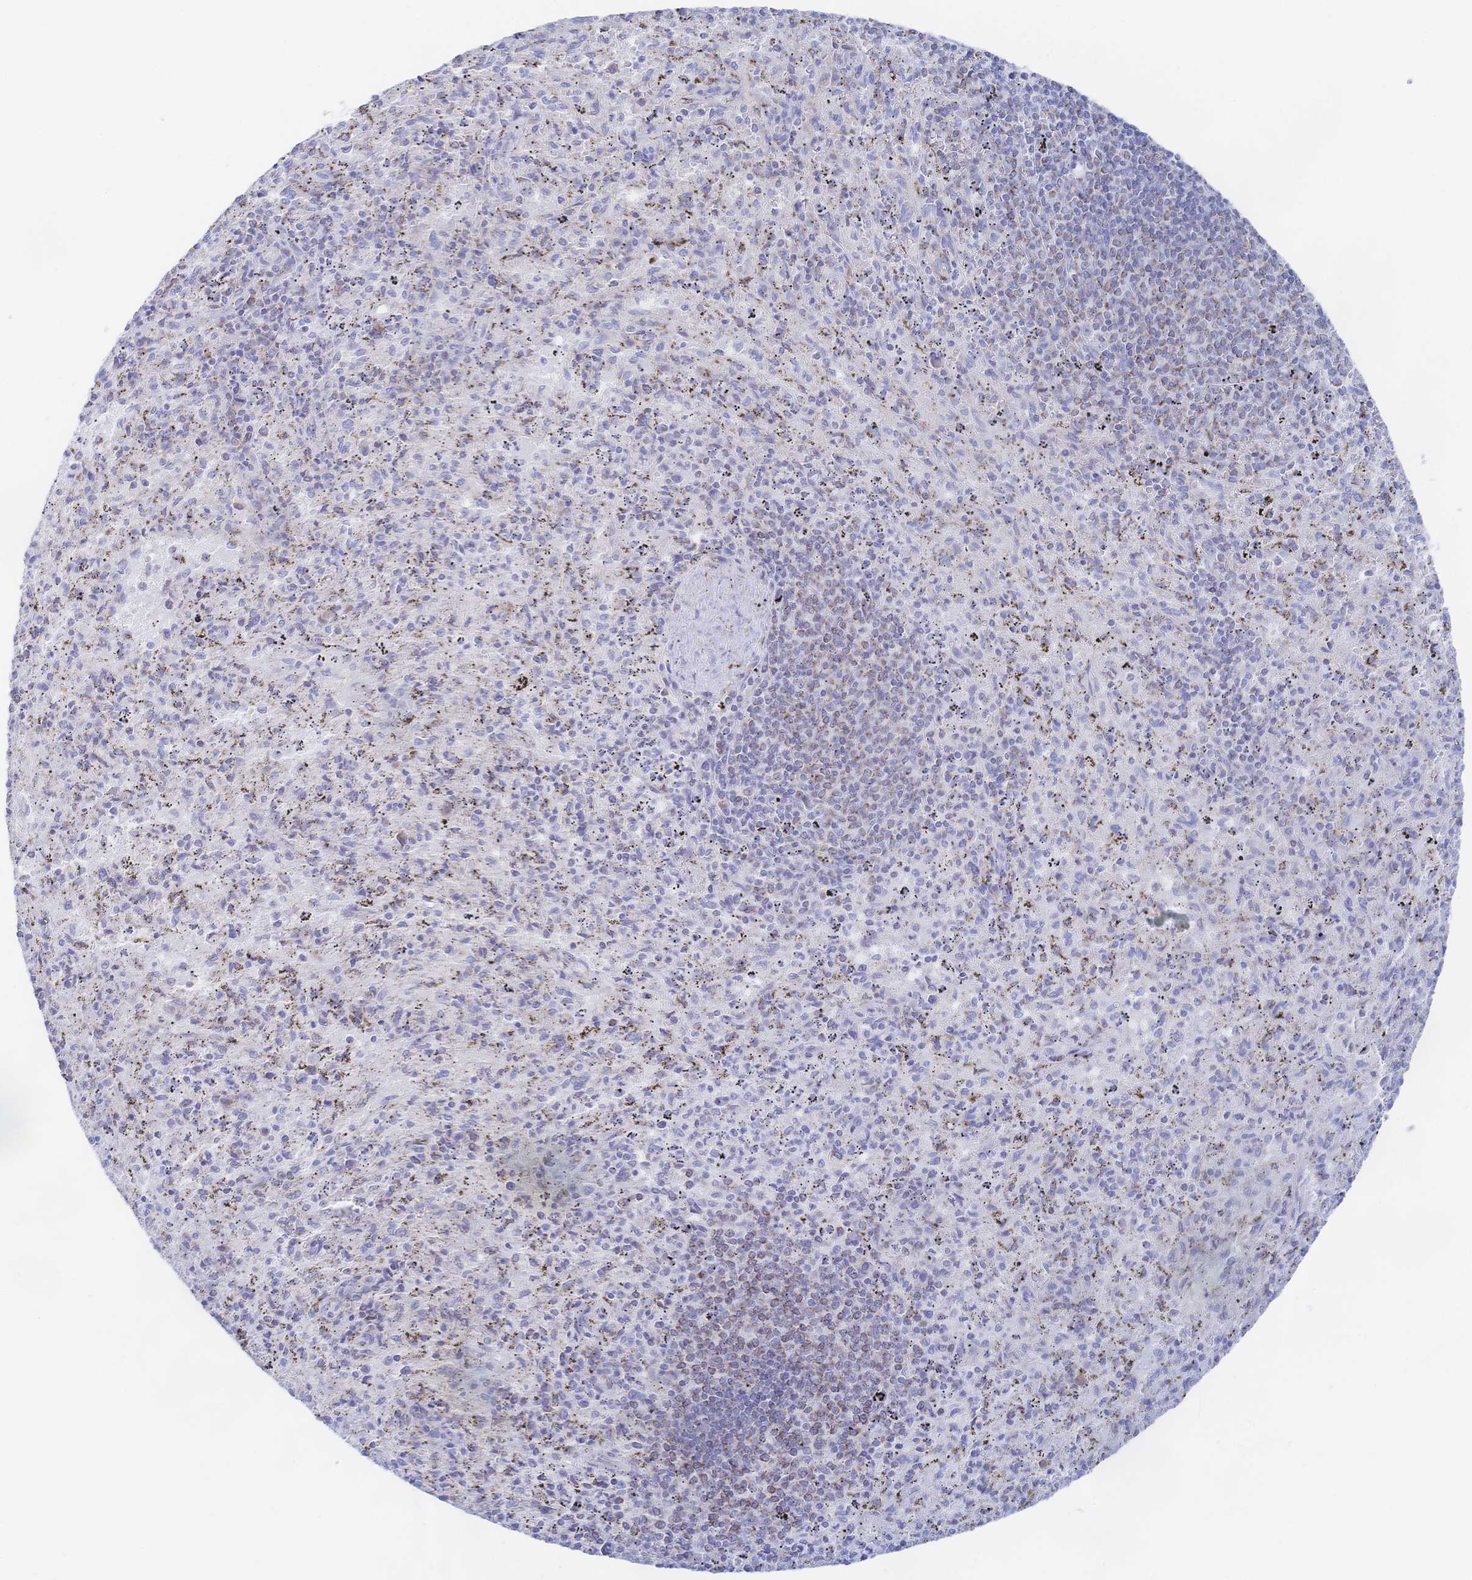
{"staining": {"intensity": "moderate", "quantity": "<25%", "location": "cytoplasmic/membranous"}, "tissue": "spleen", "cell_type": "Cells in red pulp", "image_type": "normal", "snomed": [{"axis": "morphology", "description": "Normal tissue, NOS"}, {"axis": "topography", "description": "Spleen"}], "caption": "High-power microscopy captured an immunohistochemistry (IHC) photomicrograph of unremarkable spleen, revealing moderate cytoplasmic/membranous positivity in about <25% of cells in red pulp. The protein is stained brown, and the nuclei are stained in blue (DAB (3,3'-diaminobenzidine) IHC with brightfield microscopy, high magnification).", "gene": "SYNGR4", "patient": {"sex": "male", "age": 57}}